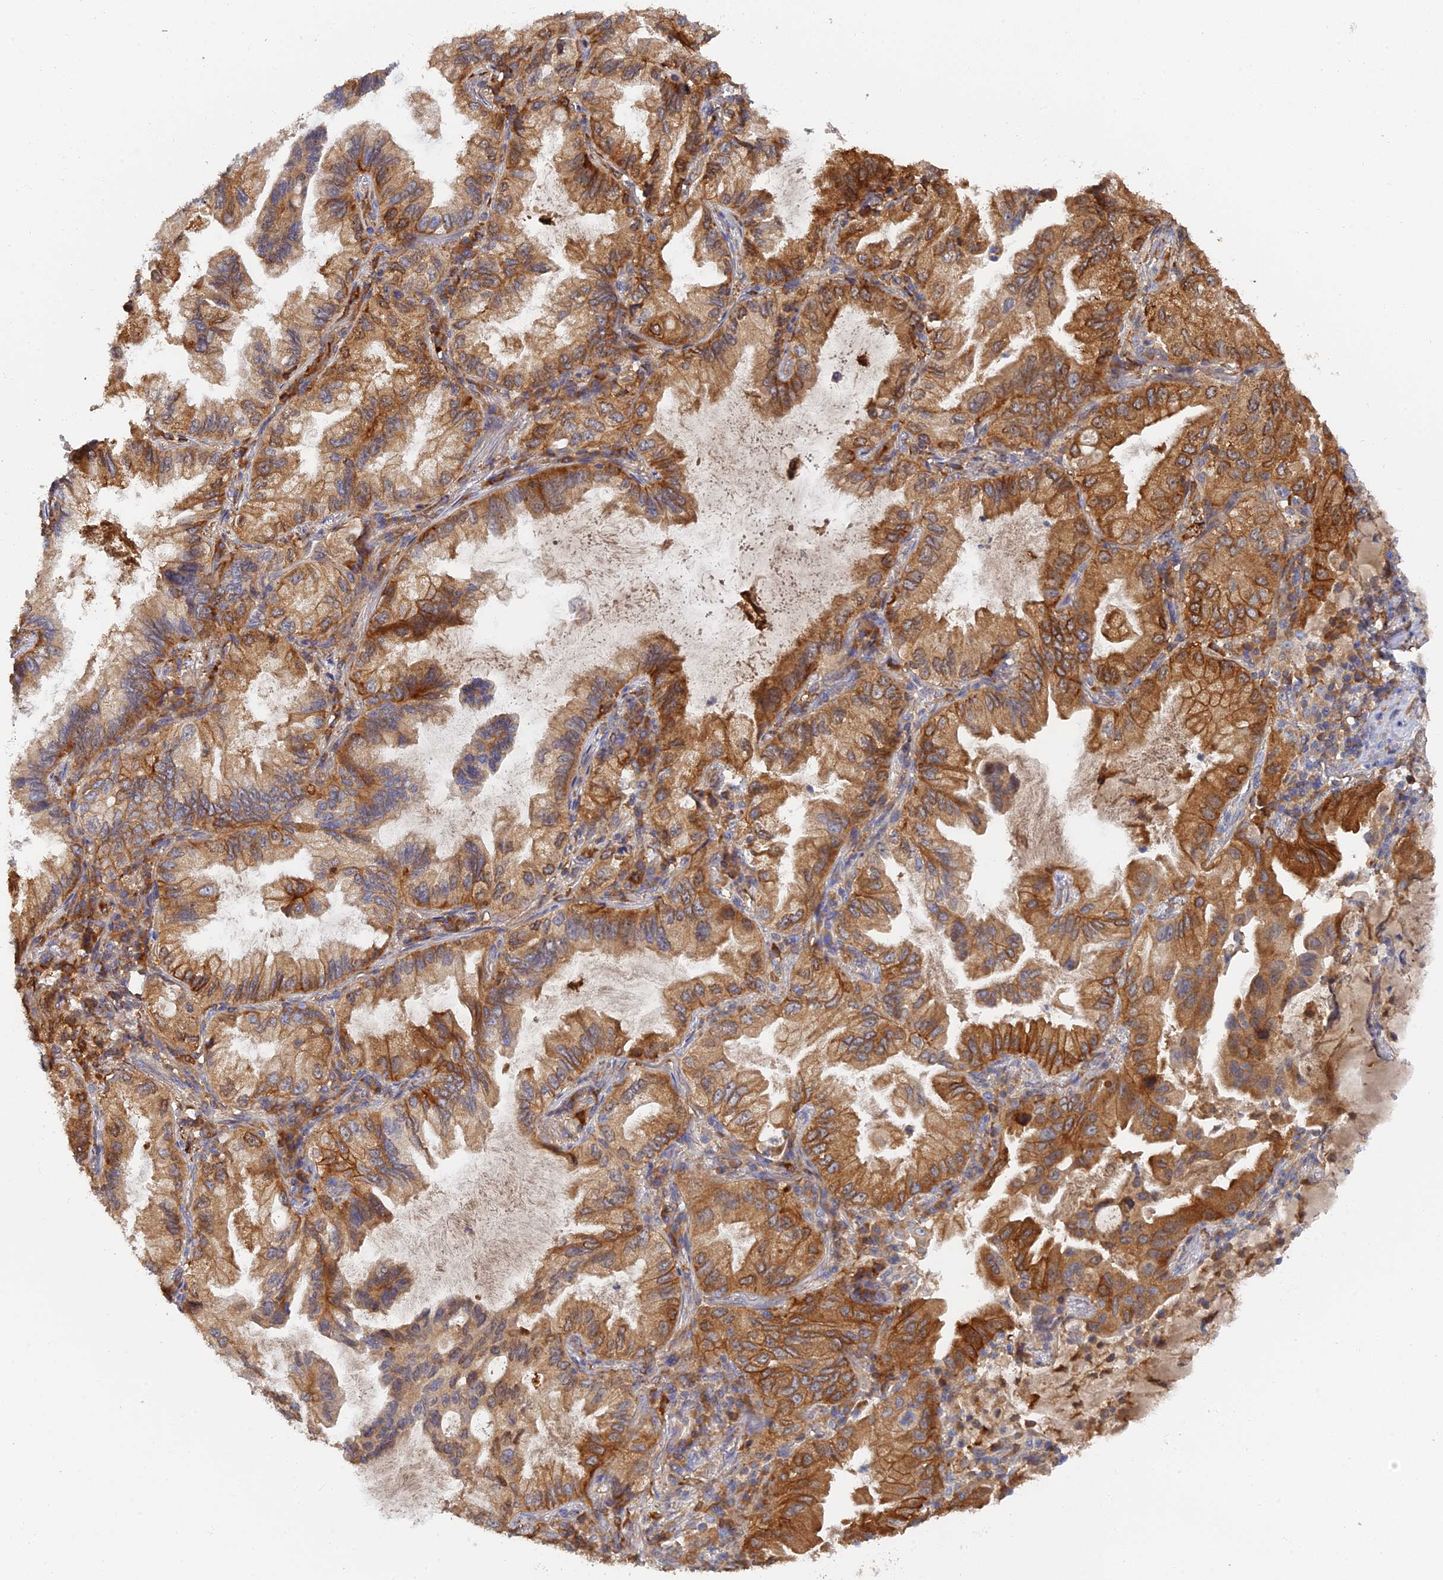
{"staining": {"intensity": "moderate", "quantity": ">75%", "location": "cytoplasmic/membranous"}, "tissue": "lung cancer", "cell_type": "Tumor cells", "image_type": "cancer", "snomed": [{"axis": "morphology", "description": "Adenocarcinoma, NOS"}, {"axis": "topography", "description": "Lung"}], "caption": "There is medium levels of moderate cytoplasmic/membranous expression in tumor cells of lung cancer (adenocarcinoma), as demonstrated by immunohistochemical staining (brown color).", "gene": "SPATA5L1", "patient": {"sex": "female", "age": 69}}